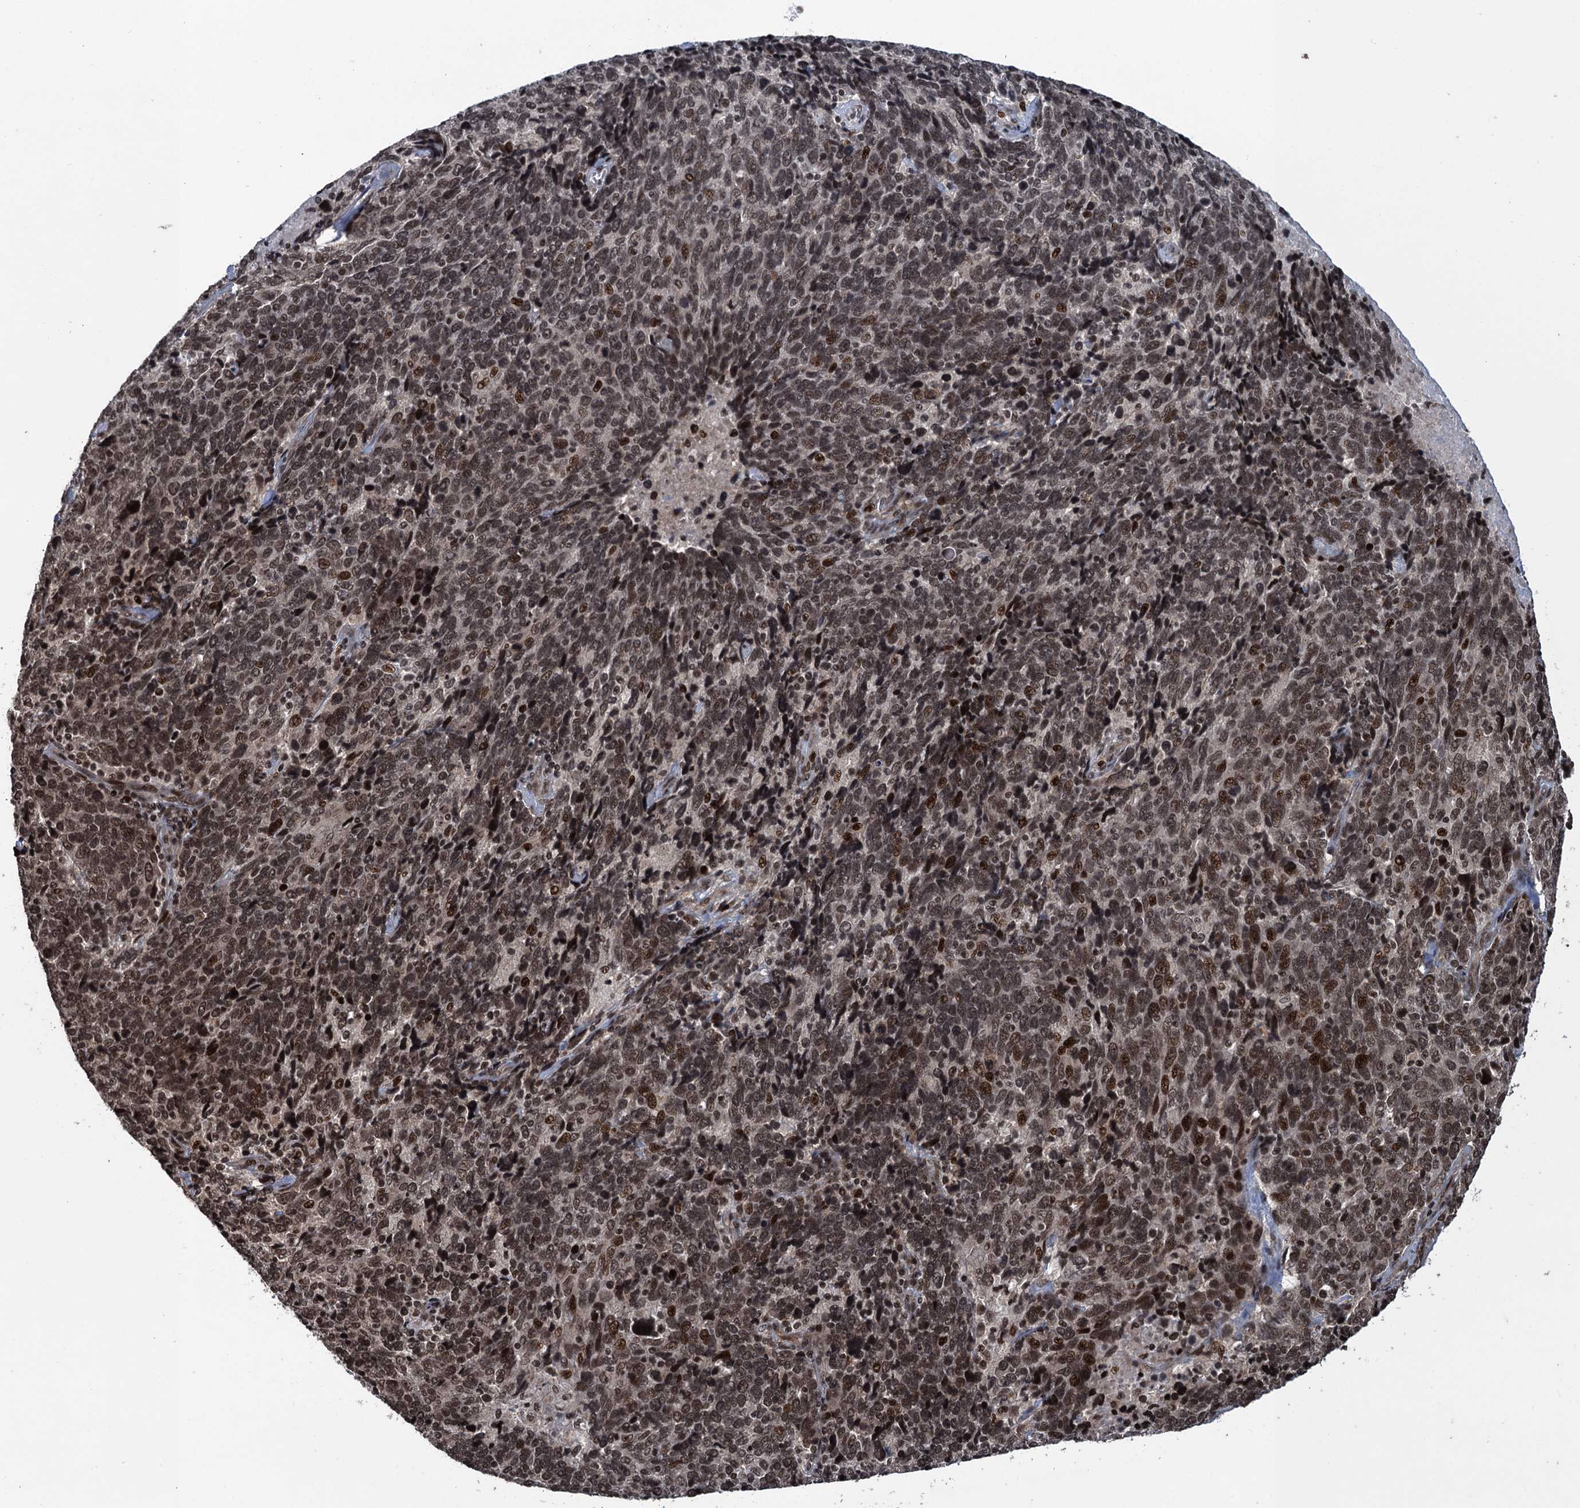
{"staining": {"intensity": "moderate", "quantity": "25%-75%", "location": "nuclear"}, "tissue": "cervical cancer", "cell_type": "Tumor cells", "image_type": "cancer", "snomed": [{"axis": "morphology", "description": "Squamous cell carcinoma, NOS"}, {"axis": "topography", "description": "Cervix"}], "caption": "Human cervical squamous cell carcinoma stained for a protein (brown) exhibits moderate nuclear positive staining in approximately 25%-75% of tumor cells.", "gene": "ZNF169", "patient": {"sex": "female", "age": 41}}